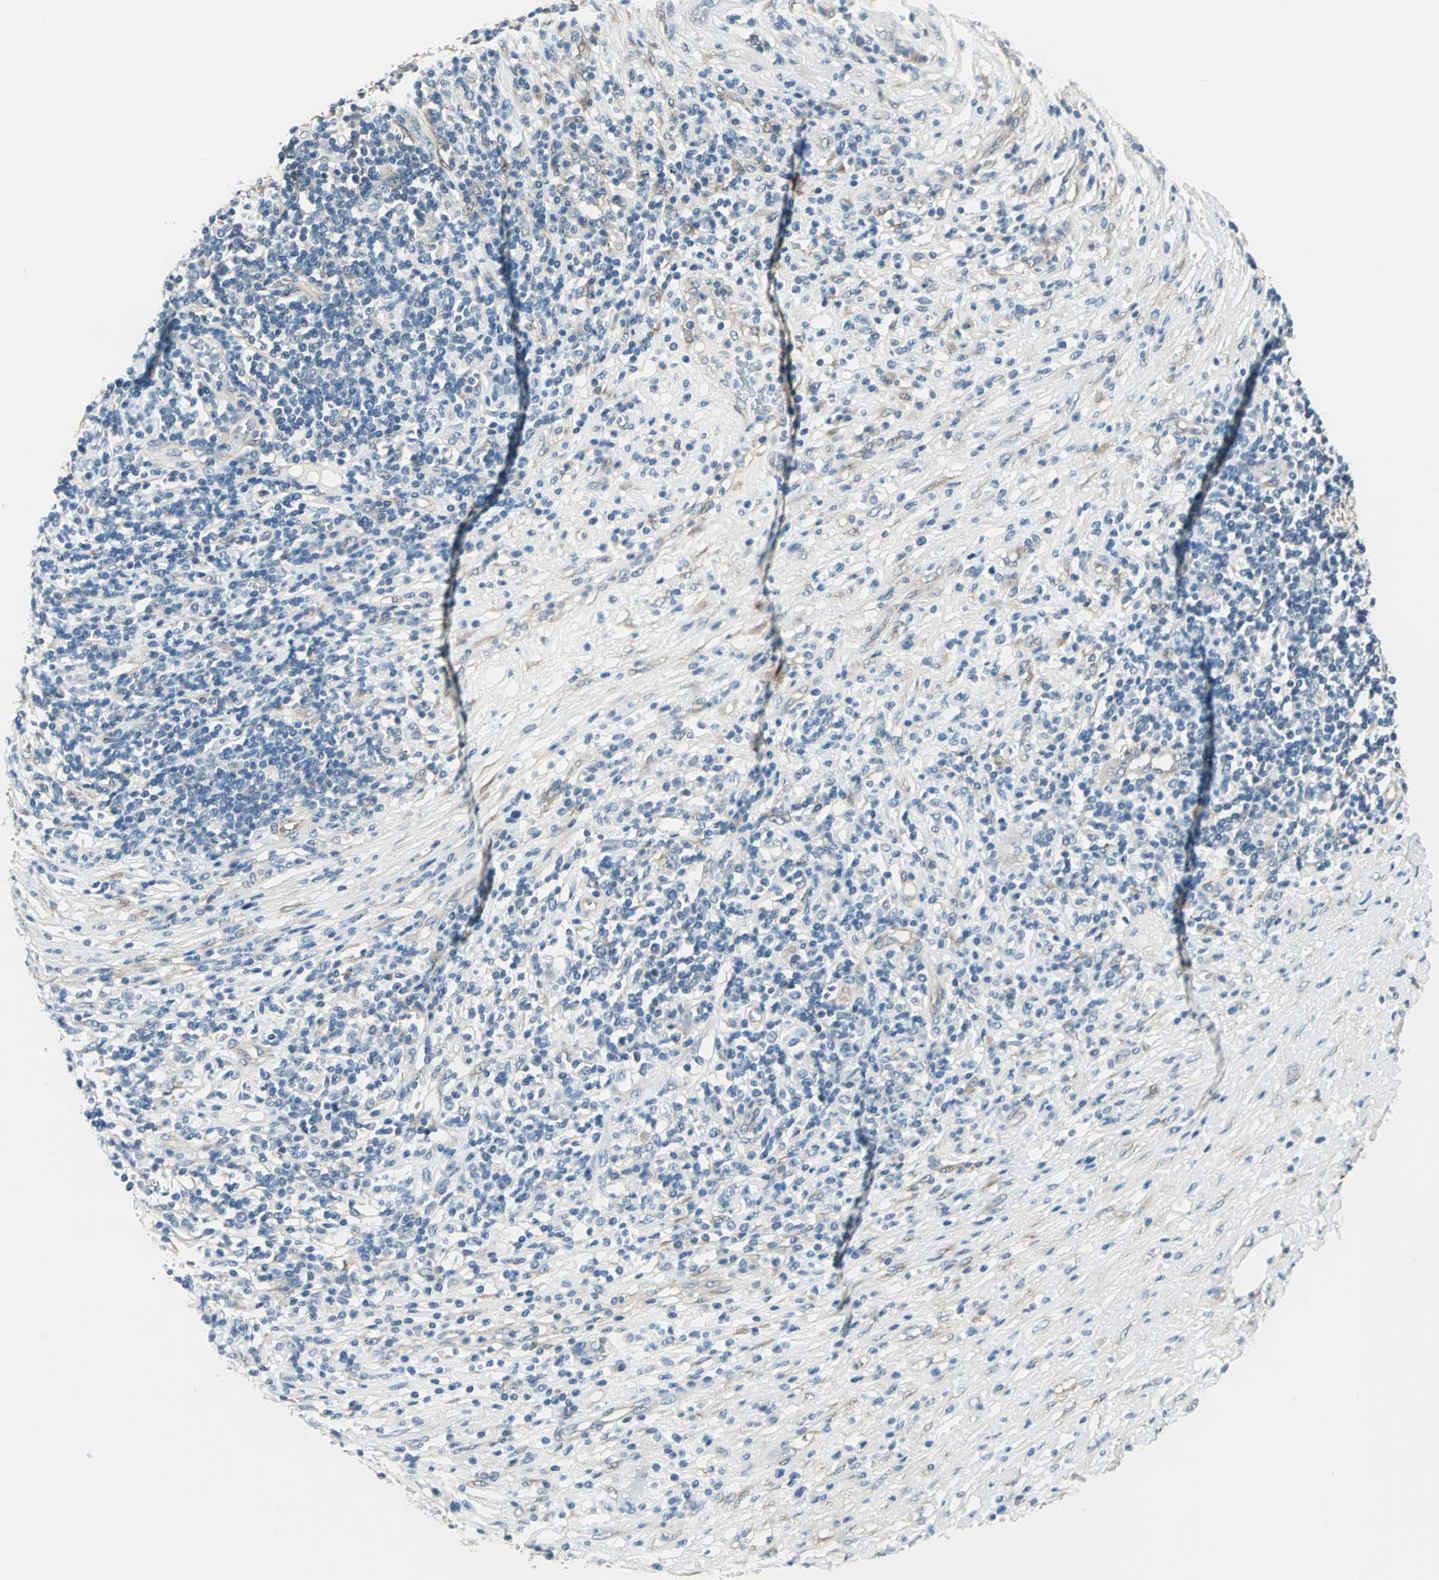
{"staining": {"intensity": "negative", "quantity": "none", "location": "none"}, "tissue": "lymphoma", "cell_type": "Tumor cells", "image_type": "cancer", "snomed": [{"axis": "morphology", "description": "Malignant lymphoma, non-Hodgkin's type, High grade"}, {"axis": "topography", "description": "Lymph node"}], "caption": "Image shows no protein positivity in tumor cells of malignant lymphoma, non-Hodgkin's type (high-grade) tissue.", "gene": "CDC42EP1", "patient": {"sex": "female", "age": 84}}